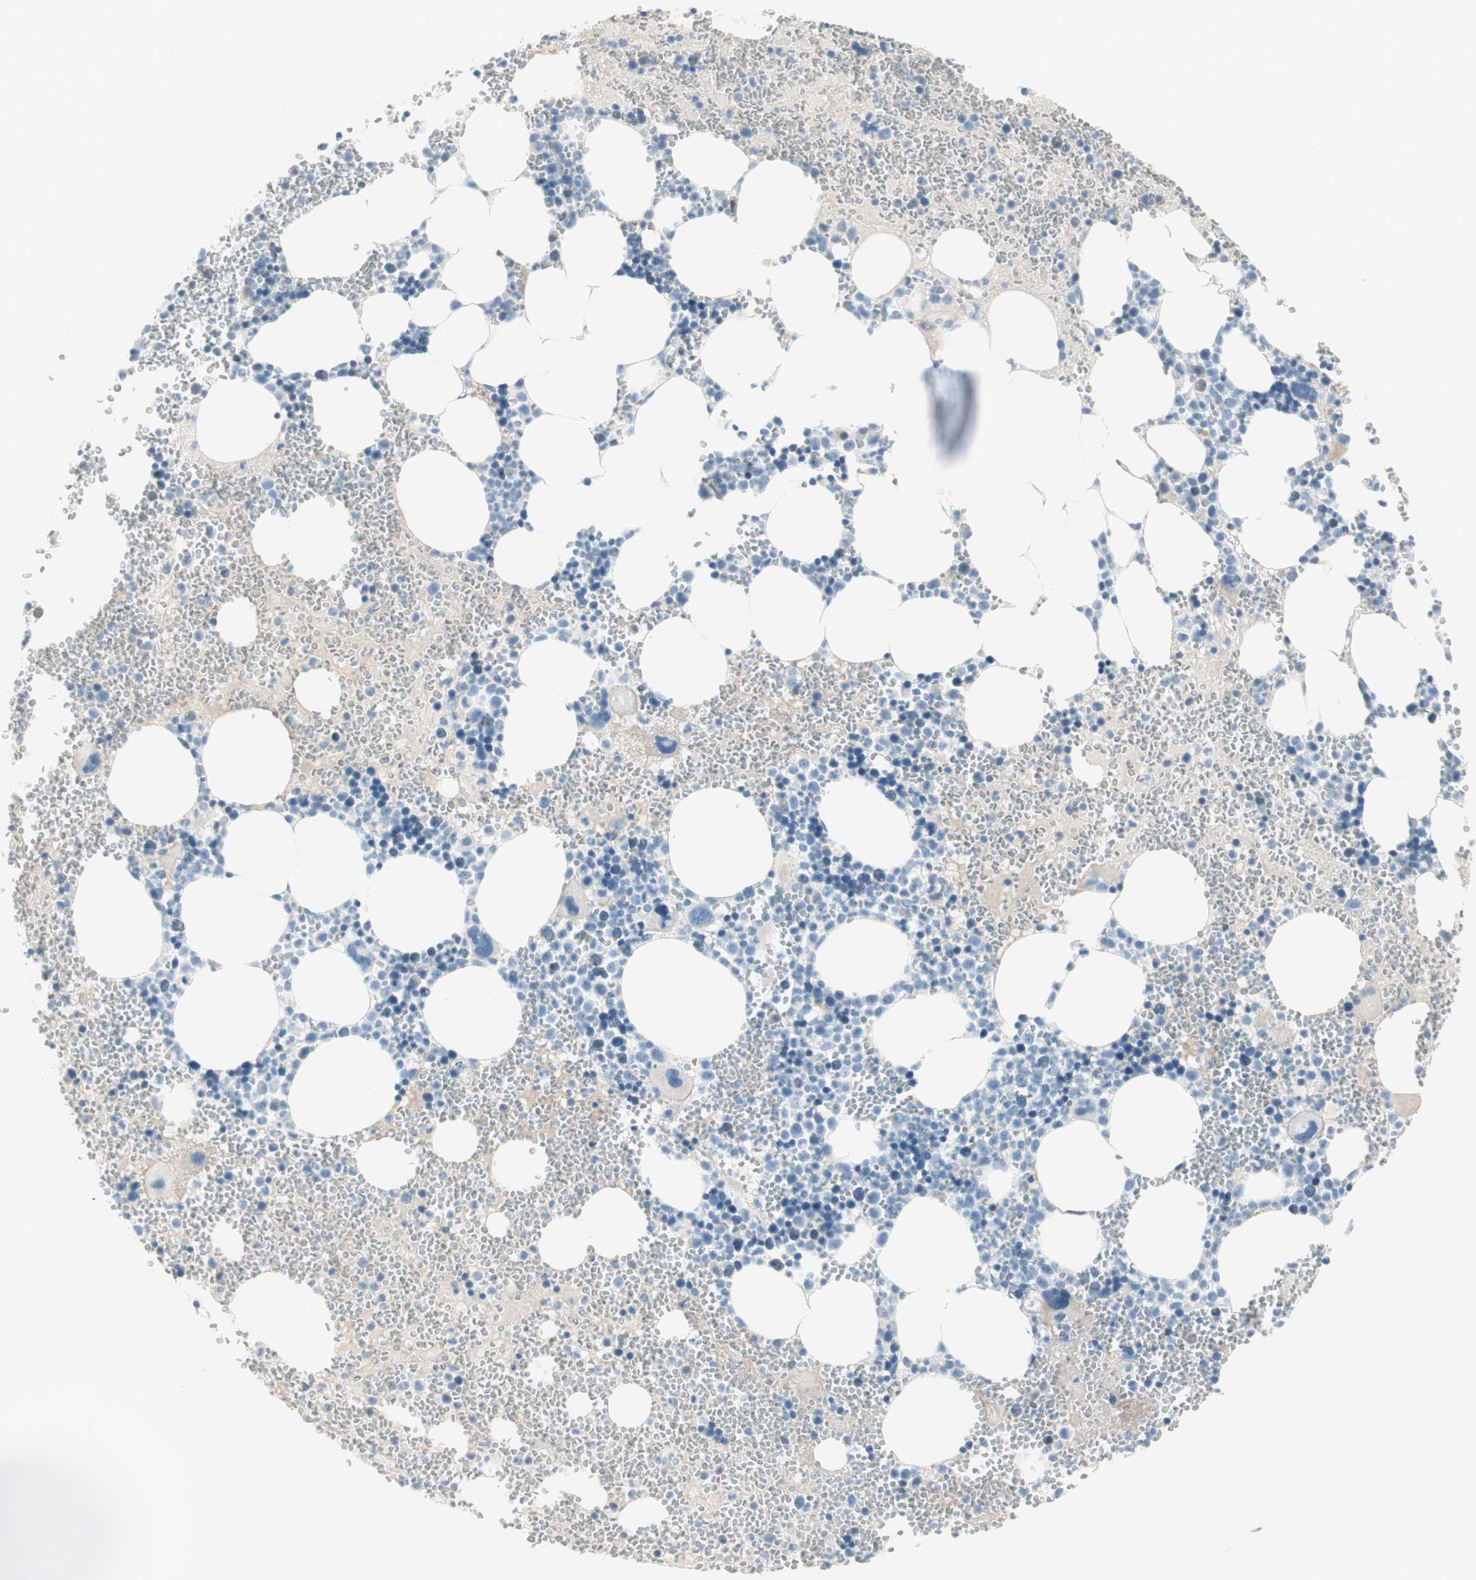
{"staining": {"intensity": "negative", "quantity": "none", "location": "none"}, "tissue": "bone marrow", "cell_type": "Hematopoietic cells", "image_type": "normal", "snomed": [{"axis": "morphology", "description": "Normal tissue, NOS"}, {"axis": "morphology", "description": "Inflammation, NOS"}, {"axis": "topography", "description": "Bone marrow"}], "caption": "An immunohistochemistry histopathology image of normal bone marrow is shown. There is no staining in hematopoietic cells of bone marrow. Nuclei are stained in blue.", "gene": "CDHR5", "patient": {"sex": "female", "age": 76}}